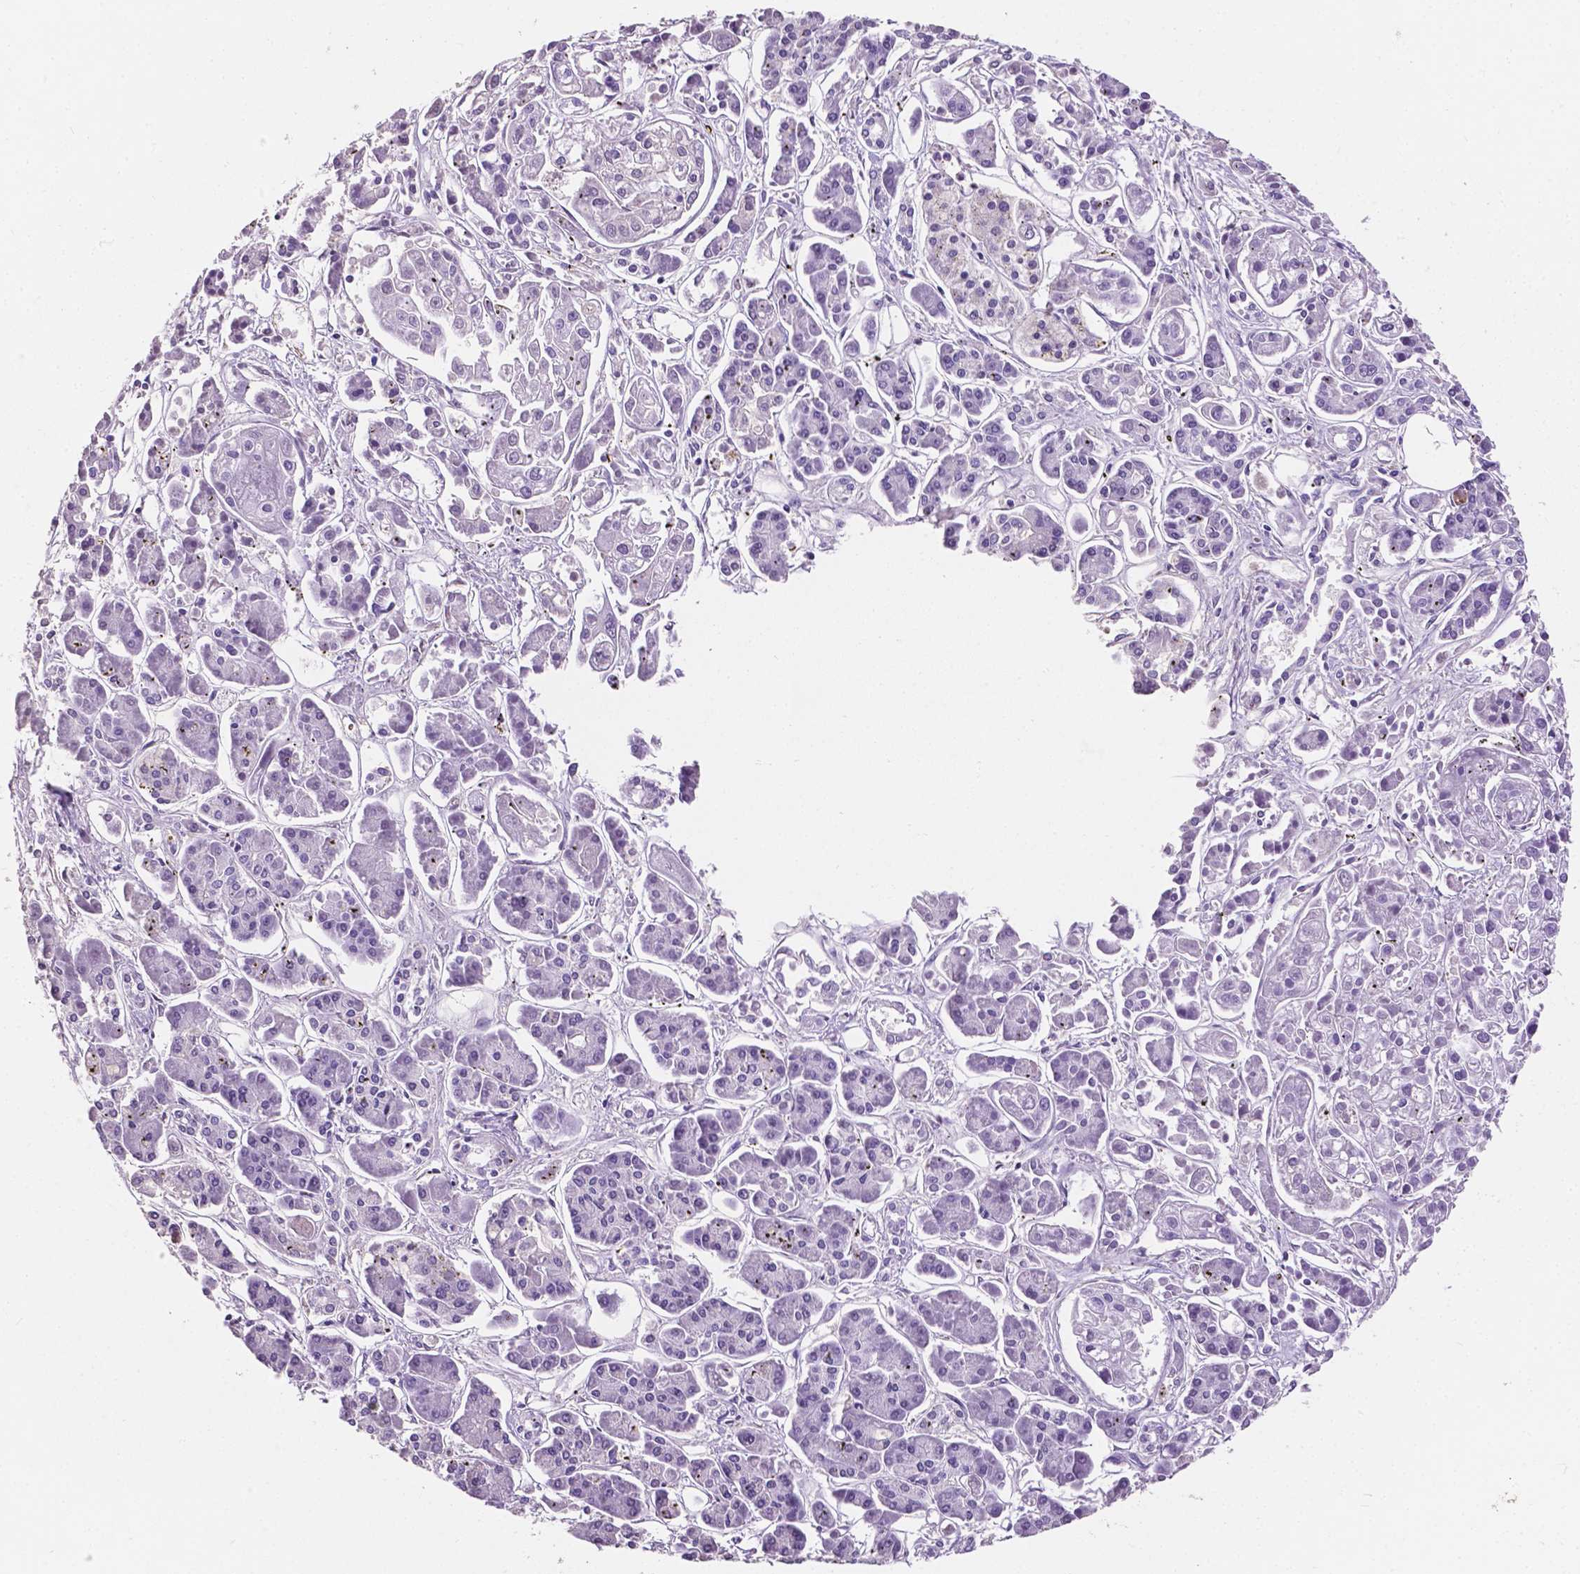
{"staining": {"intensity": "negative", "quantity": "none", "location": "none"}, "tissue": "pancreatic cancer", "cell_type": "Tumor cells", "image_type": "cancer", "snomed": [{"axis": "morphology", "description": "Adenocarcinoma, NOS"}, {"axis": "topography", "description": "Pancreas"}], "caption": "IHC micrograph of pancreatic adenocarcinoma stained for a protein (brown), which reveals no staining in tumor cells. Brightfield microscopy of immunohistochemistry (IHC) stained with DAB (3,3'-diaminobenzidine) (brown) and hematoxylin (blue), captured at high magnification.", "gene": "APOE", "patient": {"sex": "male", "age": 85}}